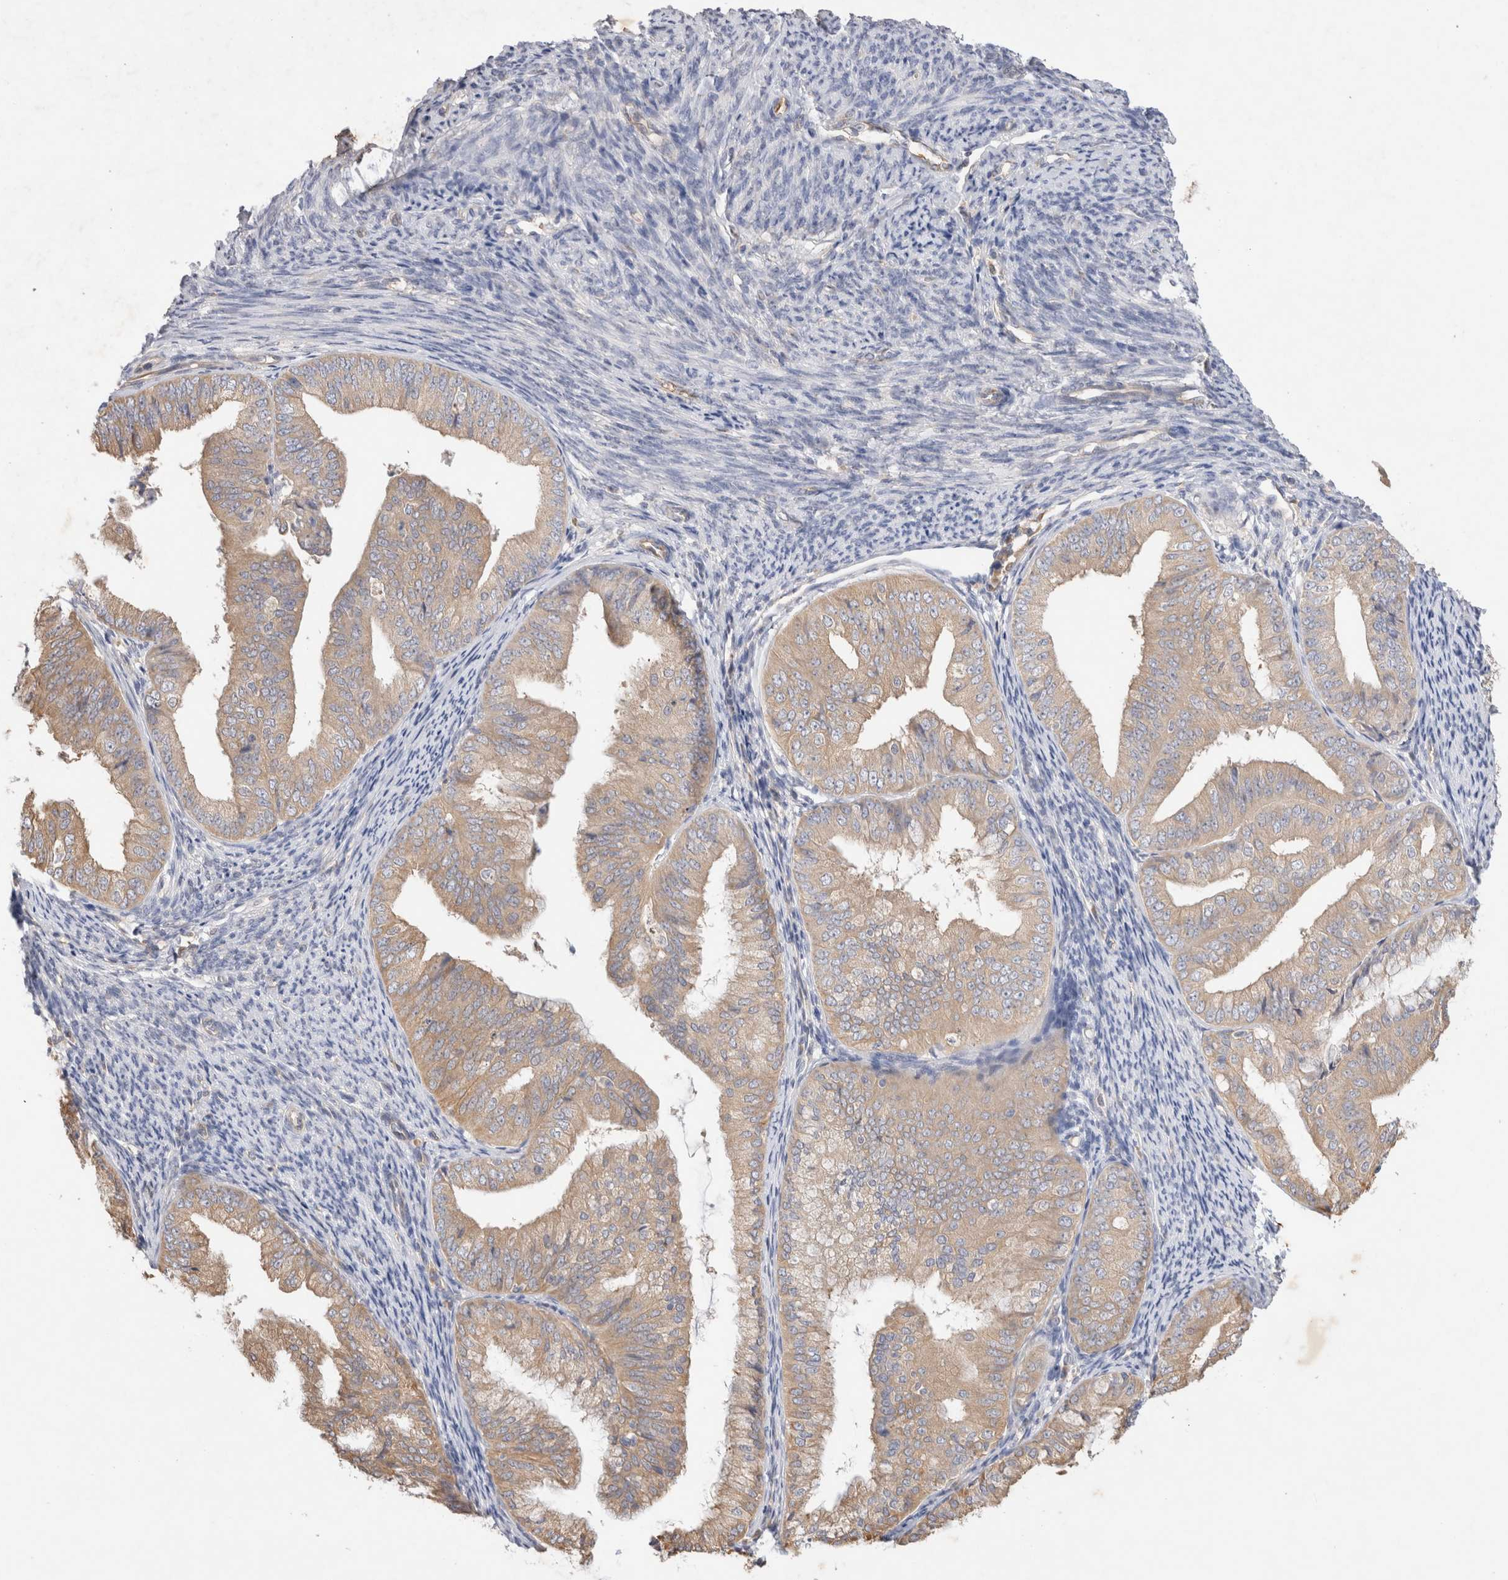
{"staining": {"intensity": "weak", "quantity": ">75%", "location": "cytoplasmic/membranous"}, "tissue": "endometrial cancer", "cell_type": "Tumor cells", "image_type": "cancer", "snomed": [{"axis": "morphology", "description": "Adenocarcinoma, NOS"}, {"axis": "topography", "description": "Endometrium"}], "caption": "An IHC photomicrograph of tumor tissue is shown. Protein staining in brown highlights weak cytoplasmic/membranous positivity in endometrial cancer (adenocarcinoma) within tumor cells.", "gene": "GAS1", "patient": {"sex": "female", "age": 63}}